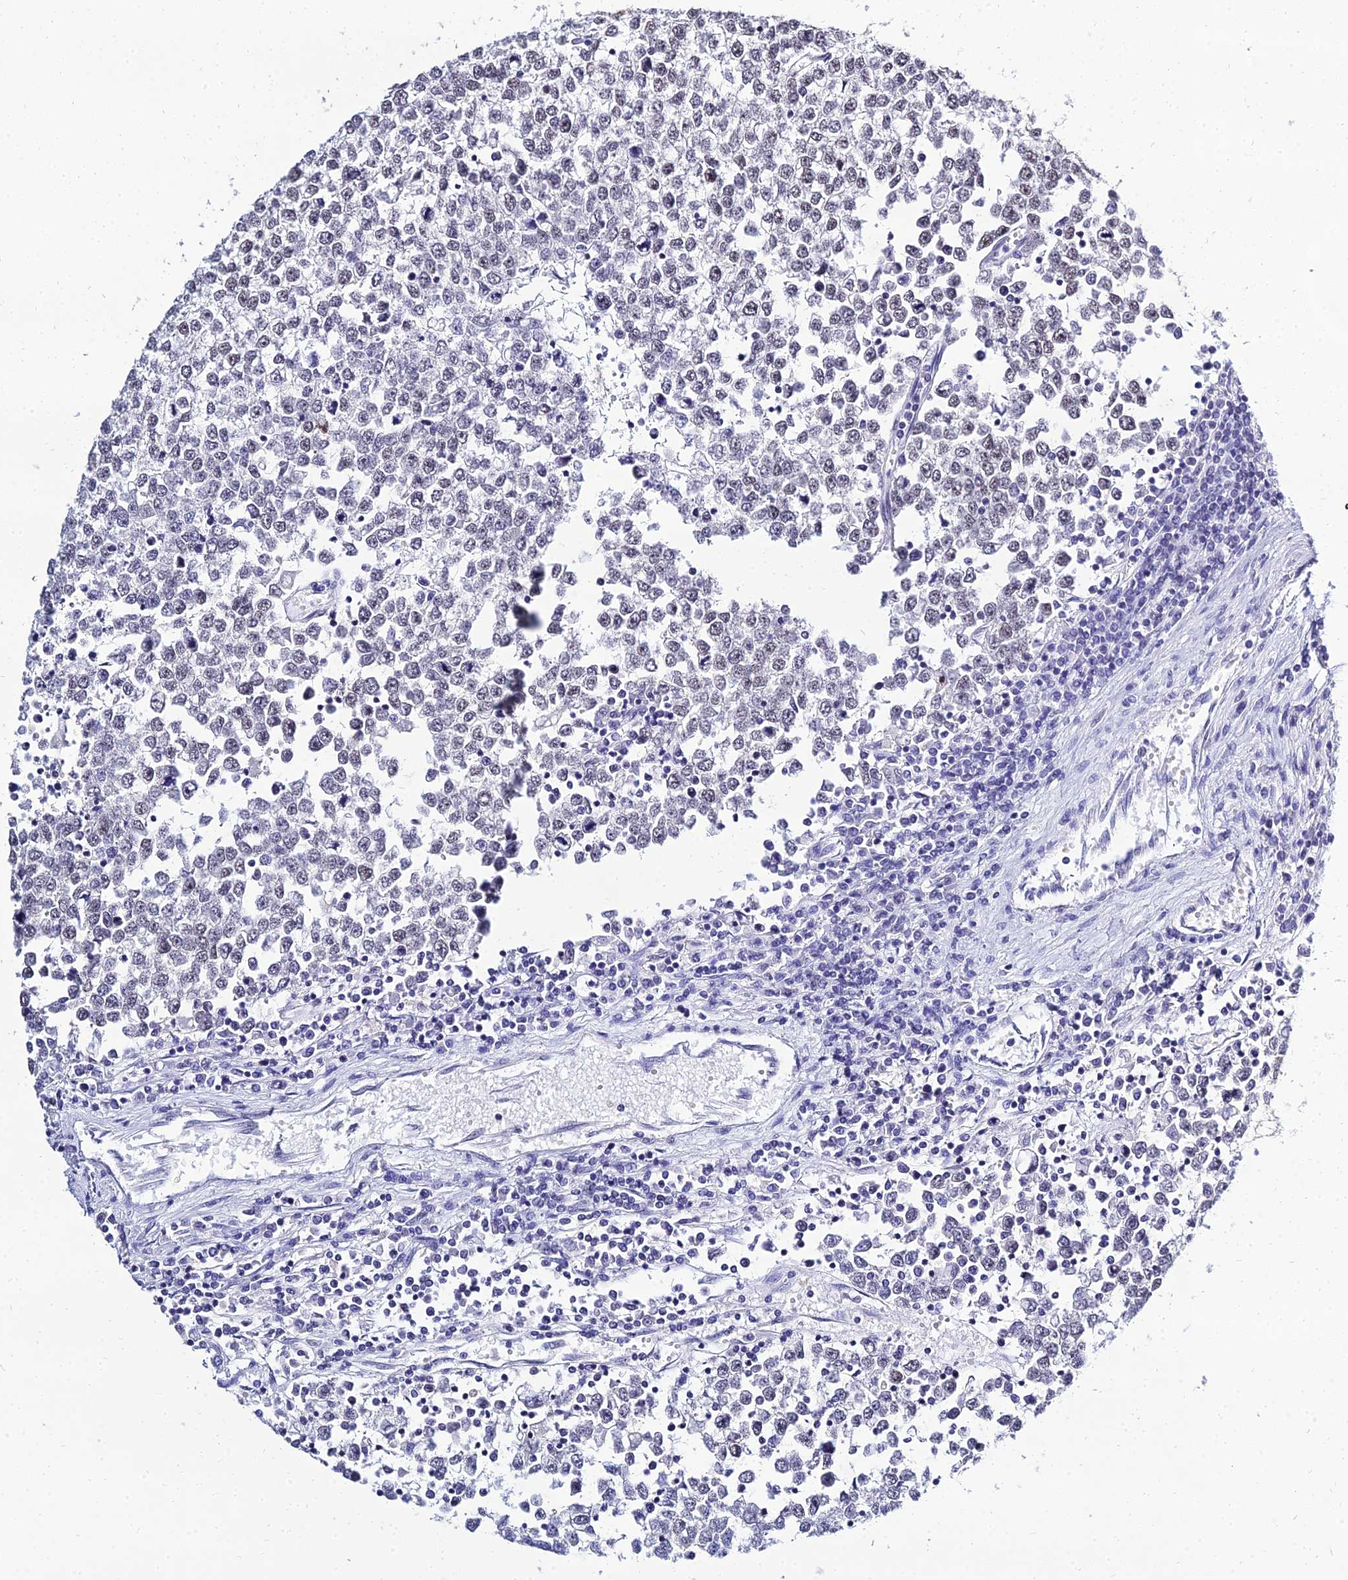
{"staining": {"intensity": "weak", "quantity": "25%-75%", "location": "nuclear"}, "tissue": "testis cancer", "cell_type": "Tumor cells", "image_type": "cancer", "snomed": [{"axis": "morphology", "description": "Seminoma, NOS"}, {"axis": "topography", "description": "Testis"}], "caption": "Seminoma (testis) tissue displays weak nuclear expression in about 25%-75% of tumor cells", "gene": "PPP4R2", "patient": {"sex": "male", "age": 65}}